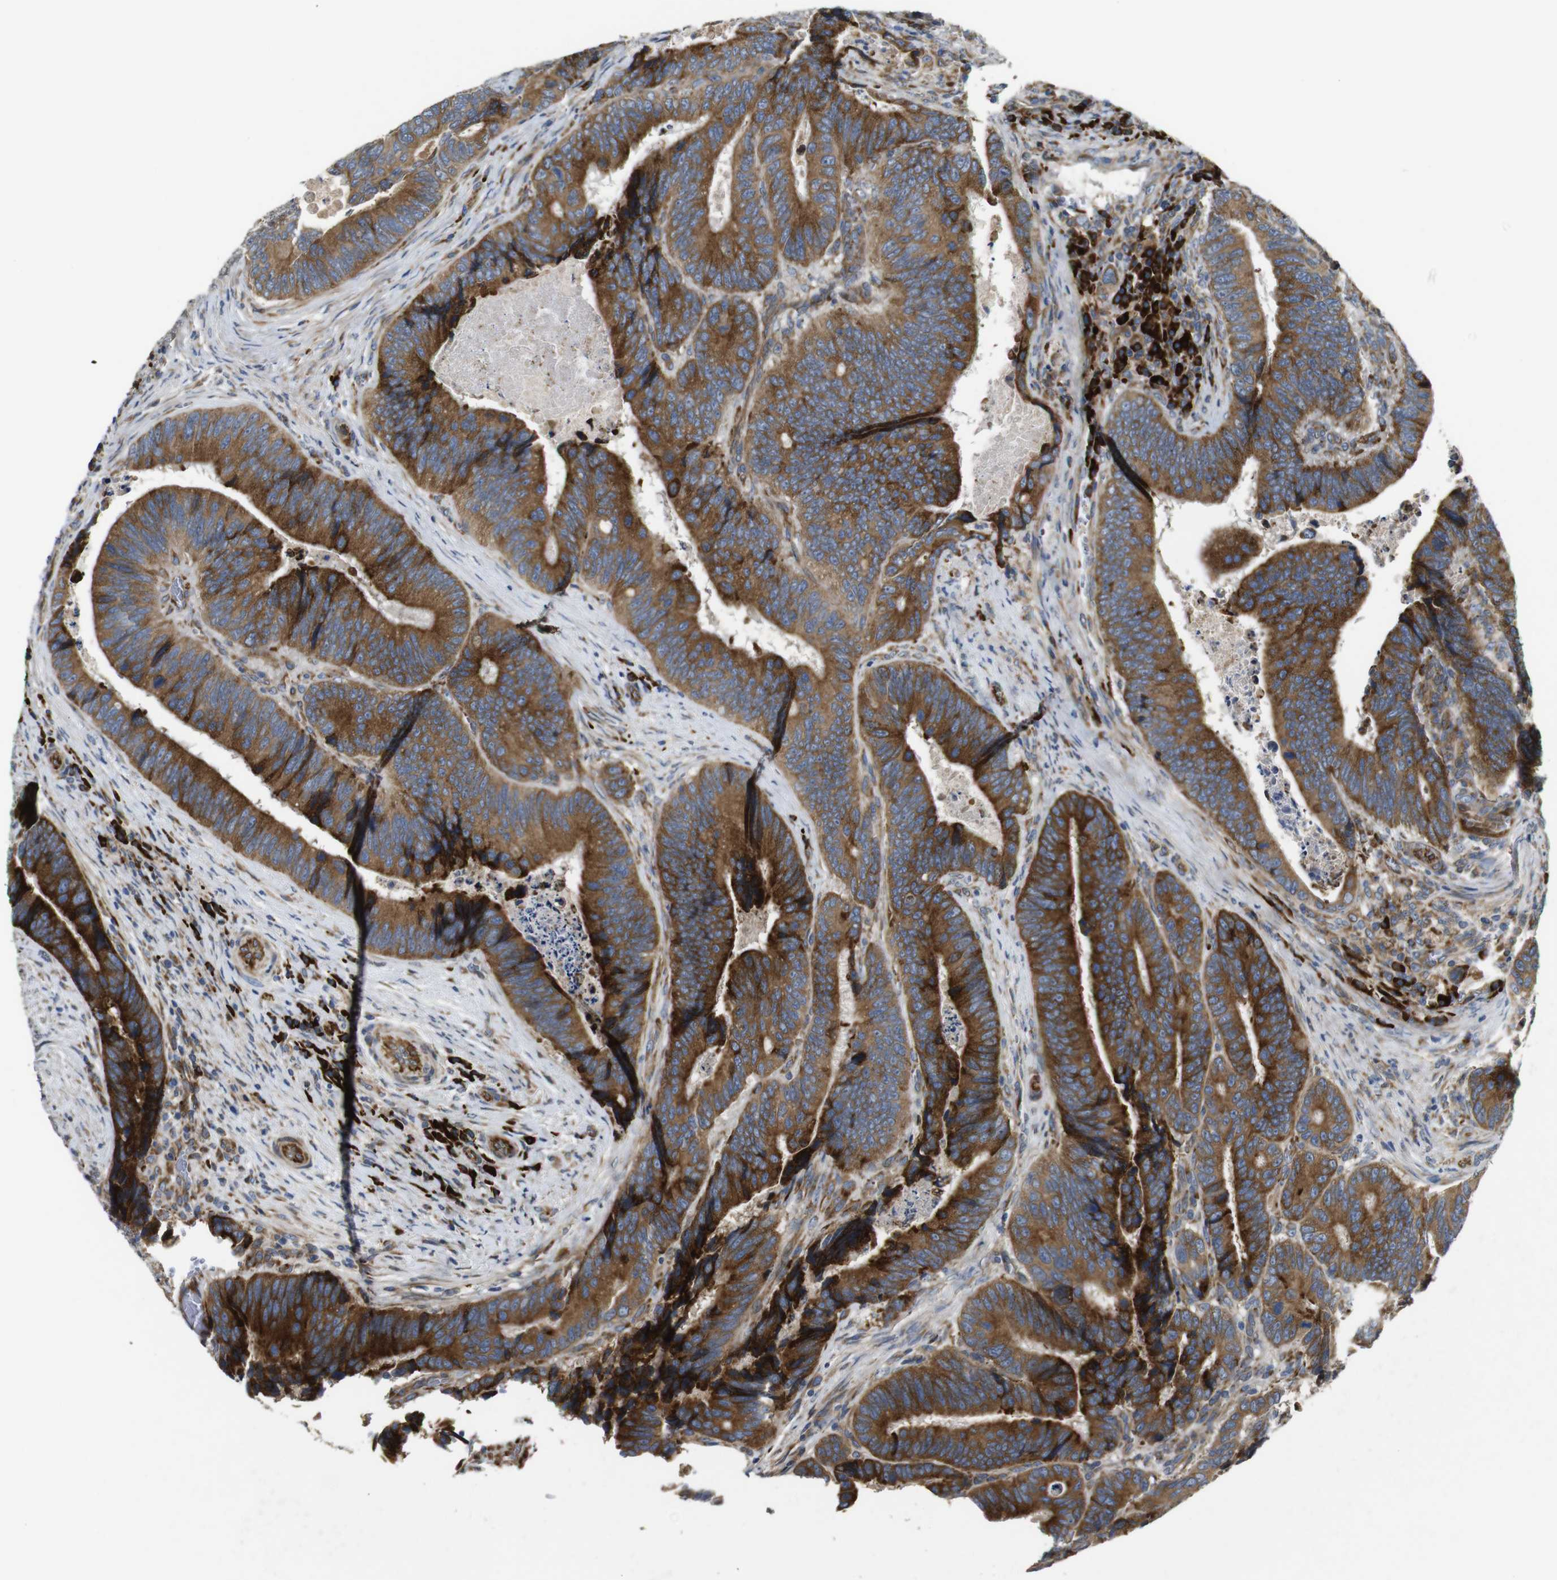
{"staining": {"intensity": "strong", "quantity": ">75%", "location": "cytoplasmic/membranous"}, "tissue": "colorectal cancer", "cell_type": "Tumor cells", "image_type": "cancer", "snomed": [{"axis": "morphology", "description": "Inflammation, NOS"}, {"axis": "morphology", "description": "Adenocarcinoma, NOS"}, {"axis": "topography", "description": "Colon"}], "caption": "Tumor cells exhibit high levels of strong cytoplasmic/membranous staining in about >75% of cells in adenocarcinoma (colorectal).", "gene": "UBE2G2", "patient": {"sex": "male", "age": 72}}